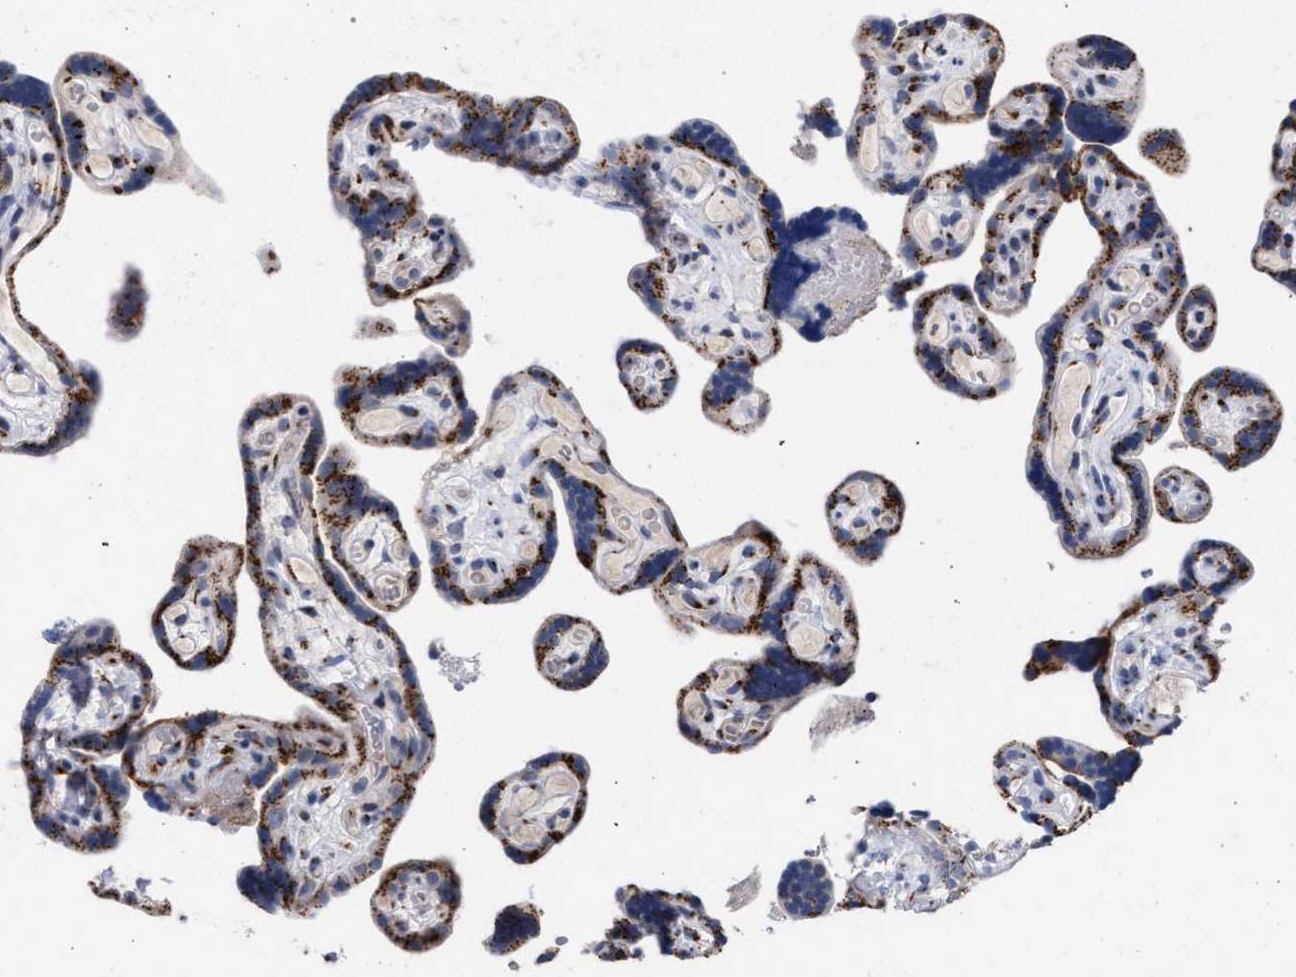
{"staining": {"intensity": "moderate", "quantity": ">75%", "location": "cytoplasmic/membranous"}, "tissue": "placenta", "cell_type": "Decidual cells", "image_type": "normal", "snomed": [{"axis": "morphology", "description": "Normal tissue, NOS"}, {"axis": "topography", "description": "Placenta"}], "caption": "A brown stain highlights moderate cytoplasmic/membranous positivity of a protein in decidual cells of normal placenta.", "gene": "GOLGA2", "patient": {"sex": "female", "age": 30}}